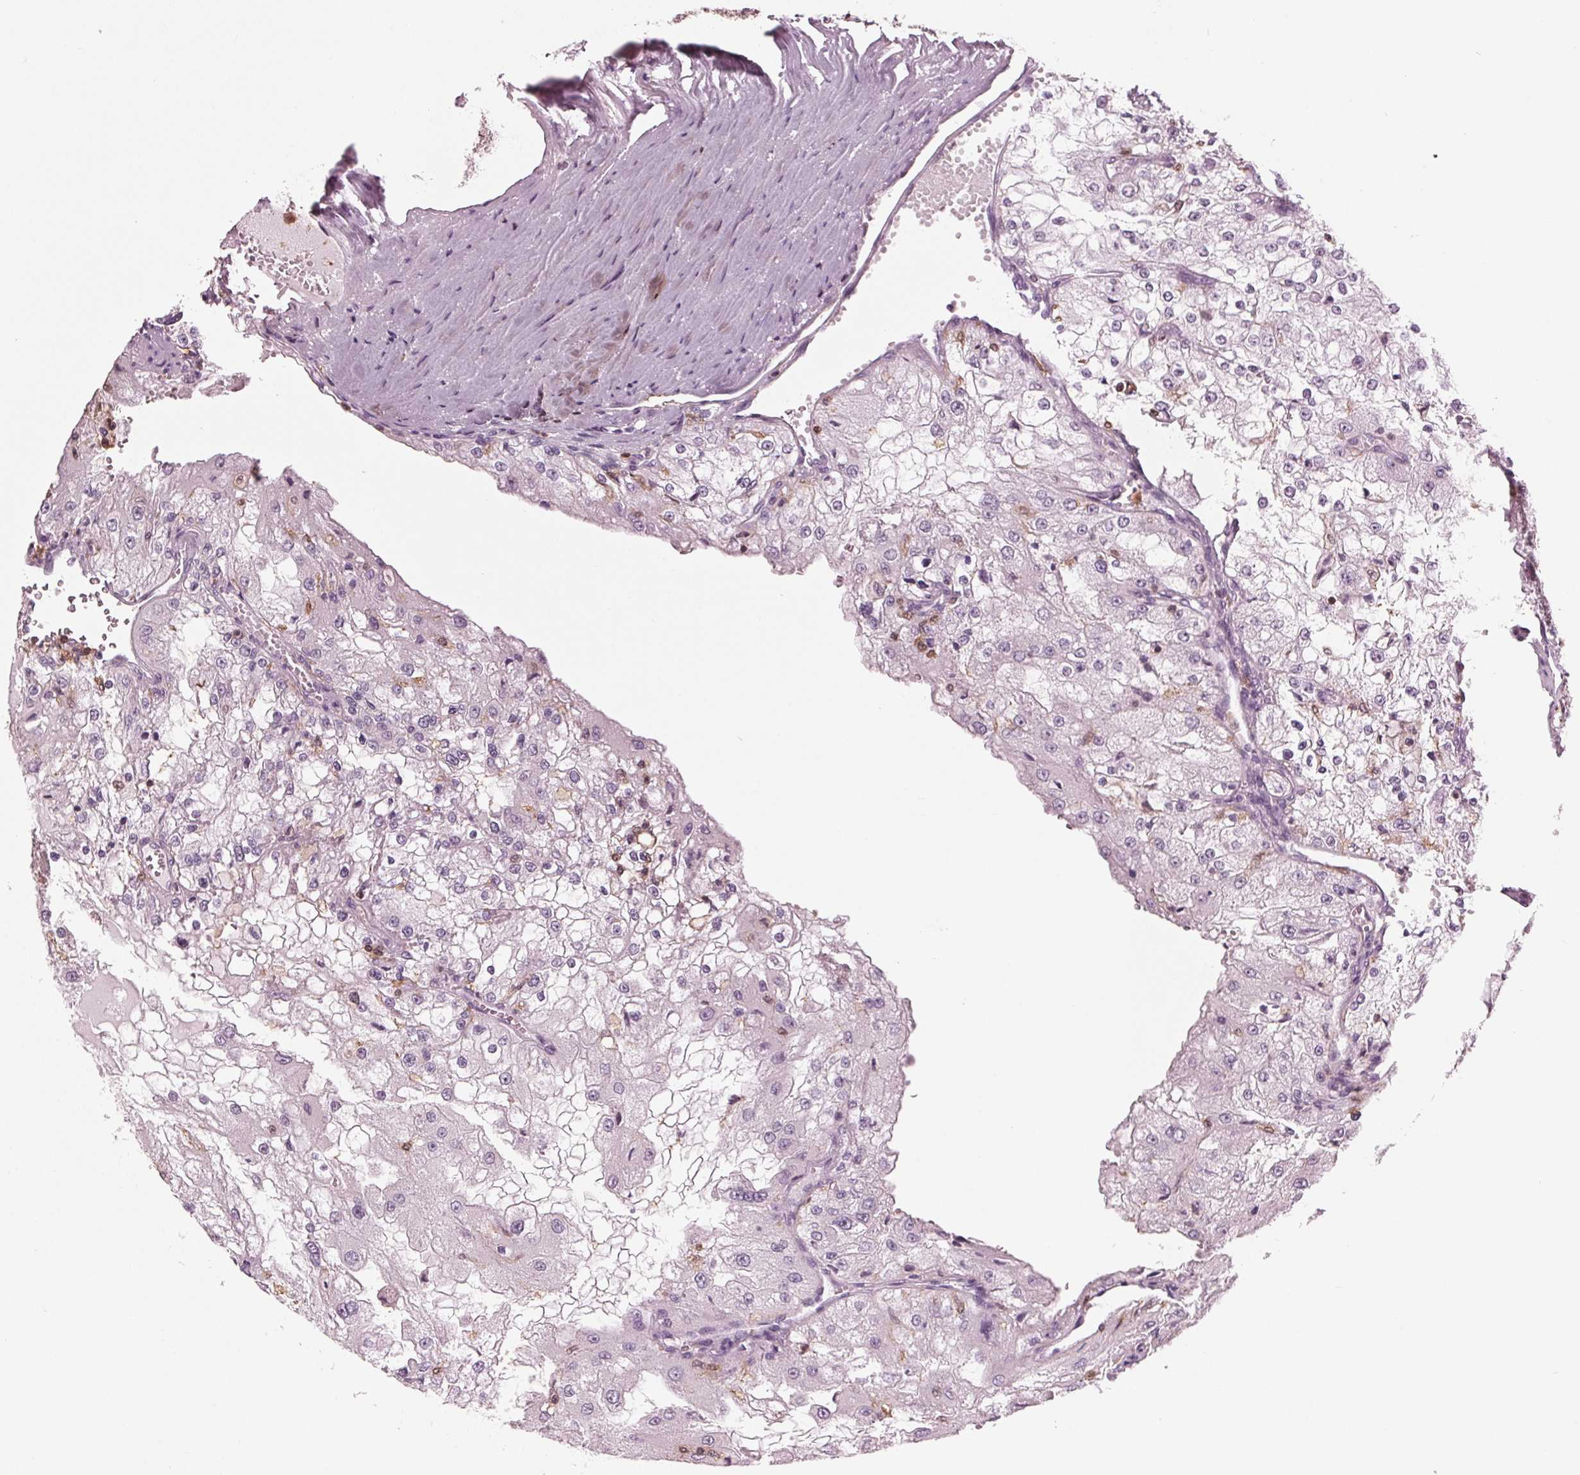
{"staining": {"intensity": "negative", "quantity": "none", "location": "none"}, "tissue": "renal cancer", "cell_type": "Tumor cells", "image_type": "cancer", "snomed": [{"axis": "morphology", "description": "Adenocarcinoma, NOS"}, {"axis": "topography", "description": "Kidney"}], "caption": "Human adenocarcinoma (renal) stained for a protein using immunohistochemistry shows no expression in tumor cells.", "gene": "BTLA", "patient": {"sex": "female", "age": 74}}